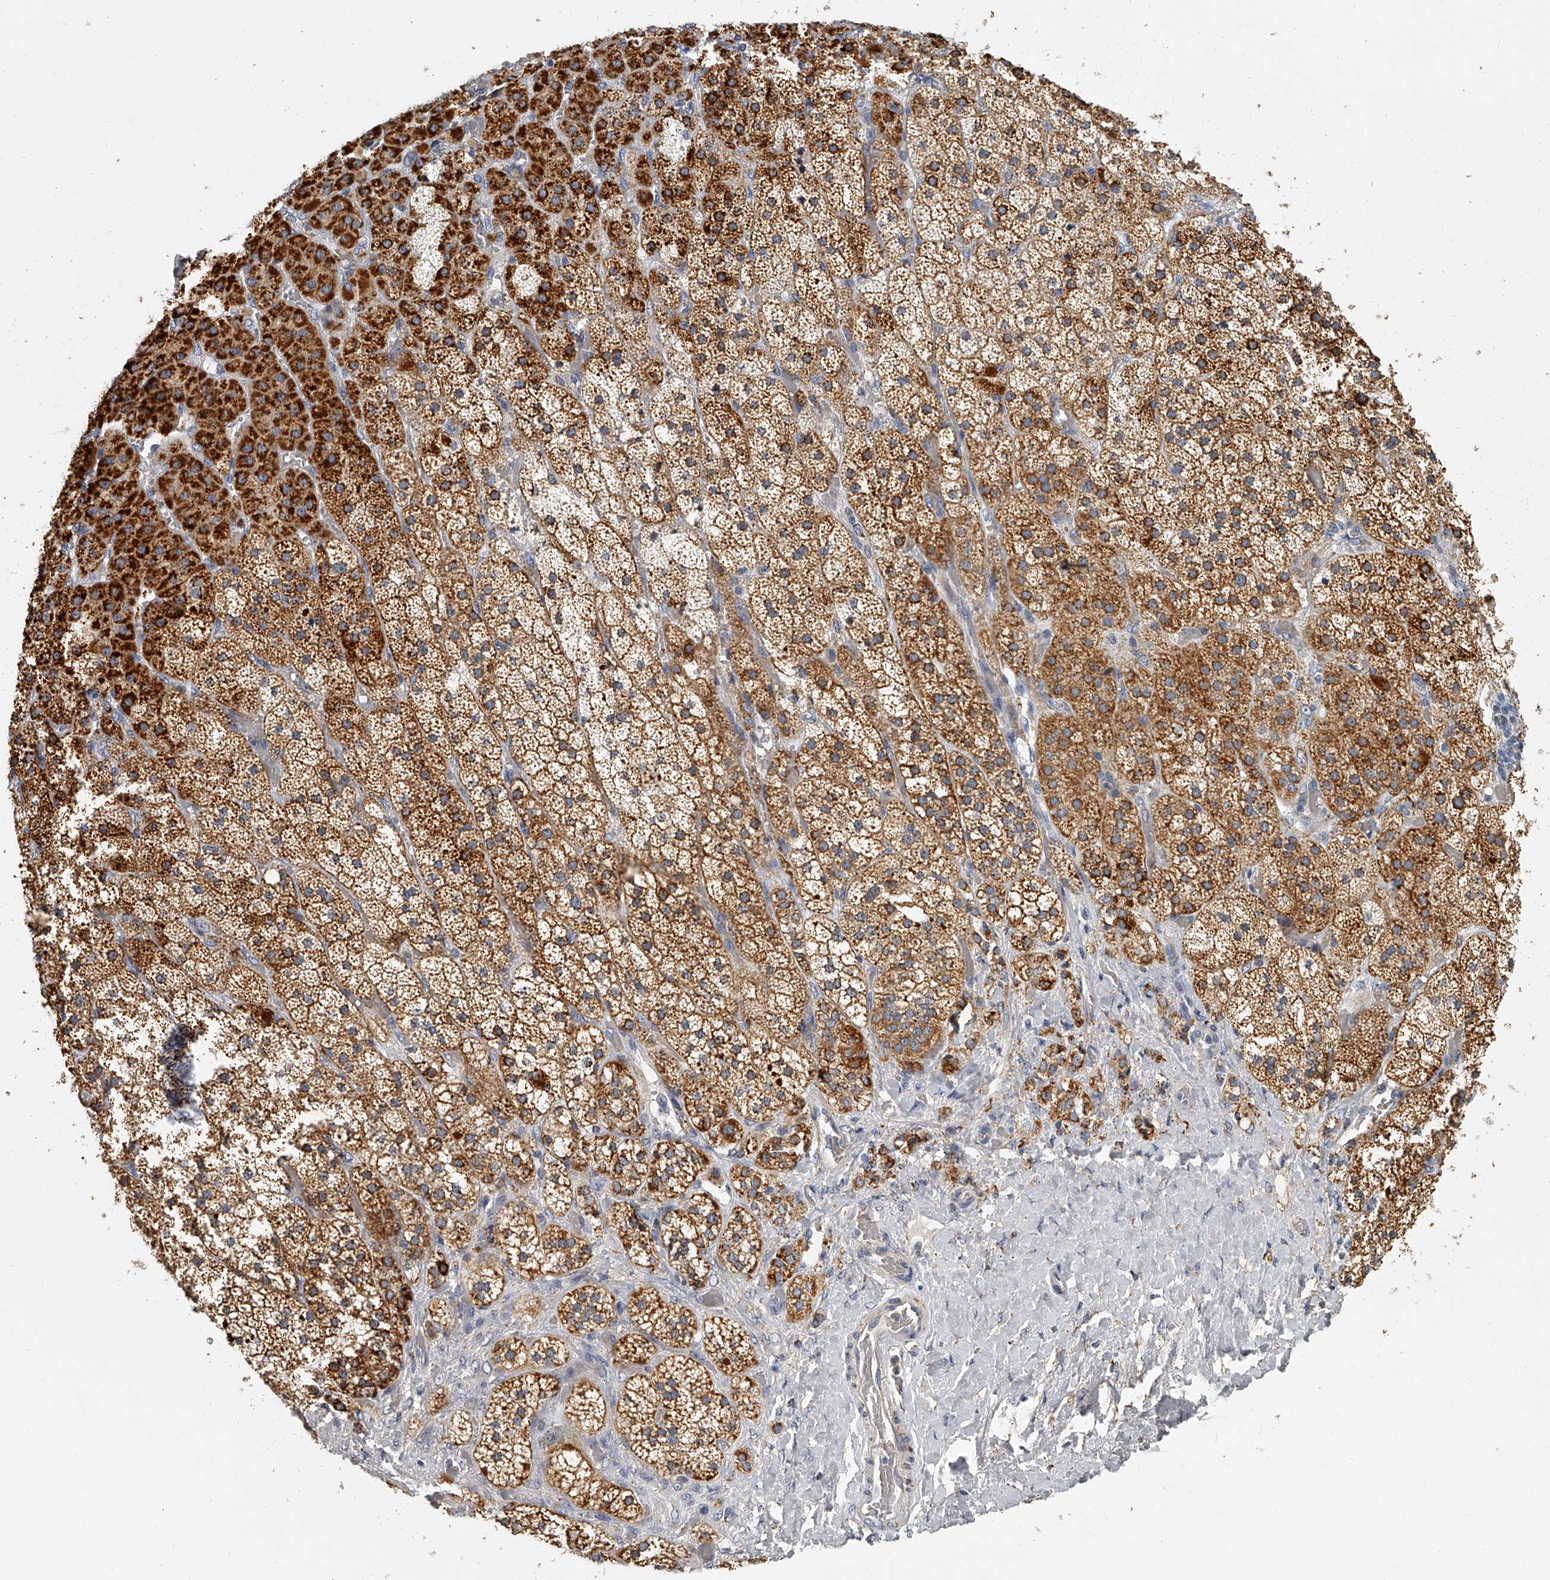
{"staining": {"intensity": "strong", "quantity": ">75%", "location": "cytoplasmic/membranous"}, "tissue": "adrenal gland", "cell_type": "Glandular cells", "image_type": "normal", "snomed": [{"axis": "morphology", "description": "Normal tissue, NOS"}, {"axis": "topography", "description": "Adrenal gland"}], "caption": "High-power microscopy captured an immunohistochemistry histopathology image of normal adrenal gland, revealing strong cytoplasmic/membranous staining in approximately >75% of glandular cells. (DAB IHC with brightfield microscopy, high magnification).", "gene": "KLHL7", "patient": {"sex": "male", "age": 57}}